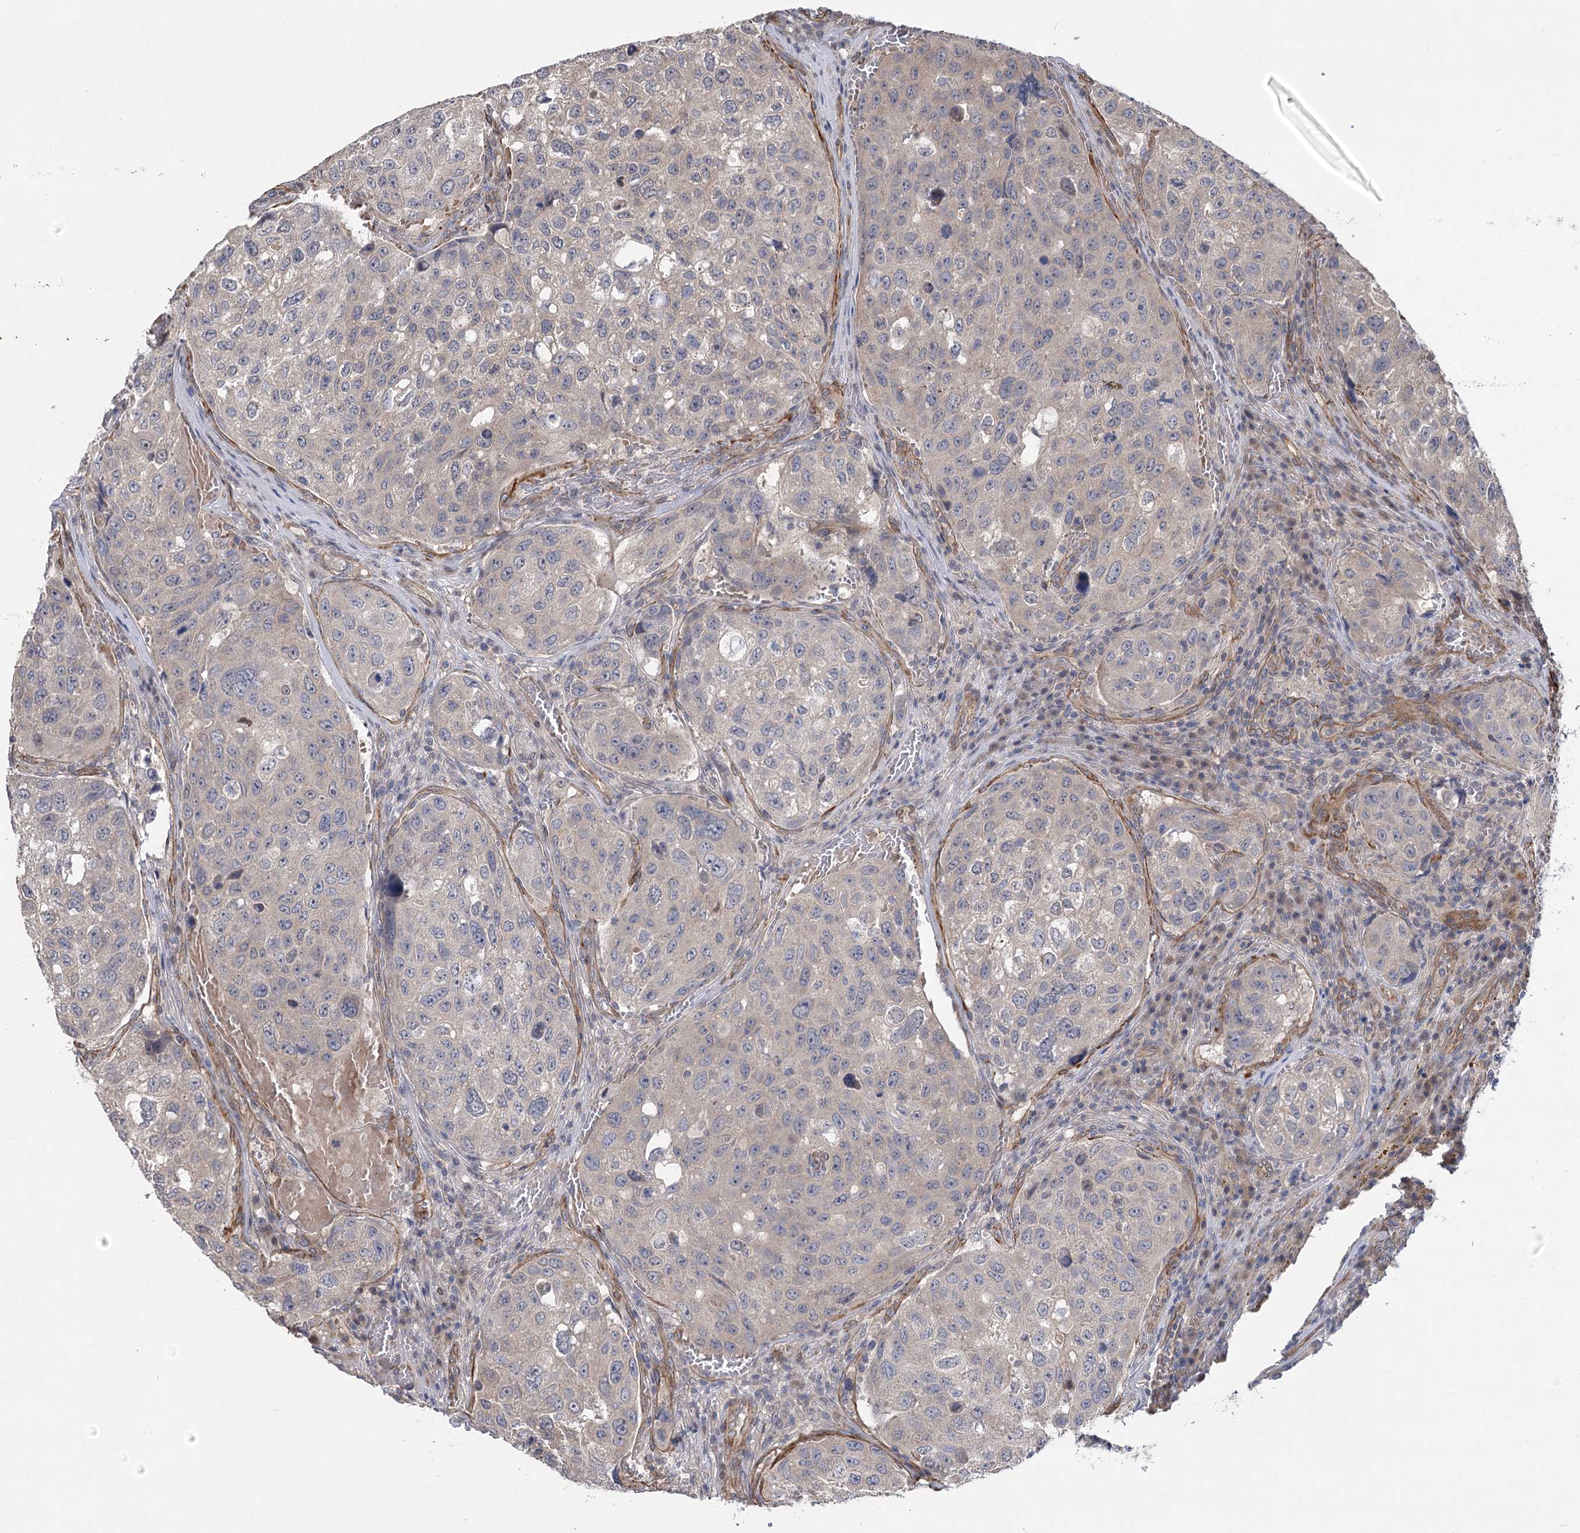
{"staining": {"intensity": "negative", "quantity": "none", "location": "none"}, "tissue": "urothelial cancer", "cell_type": "Tumor cells", "image_type": "cancer", "snomed": [{"axis": "morphology", "description": "Urothelial carcinoma, High grade"}, {"axis": "topography", "description": "Lymph node"}, {"axis": "topography", "description": "Urinary bladder"}], "caption": "Histopathology image shows no protein staining in tumor cells of urothelial cancer tissue. (DAB IHC with hematoxylin counter stain).", "gene": "RWDD4", "patient": {"sex": "male", "age": 51}}